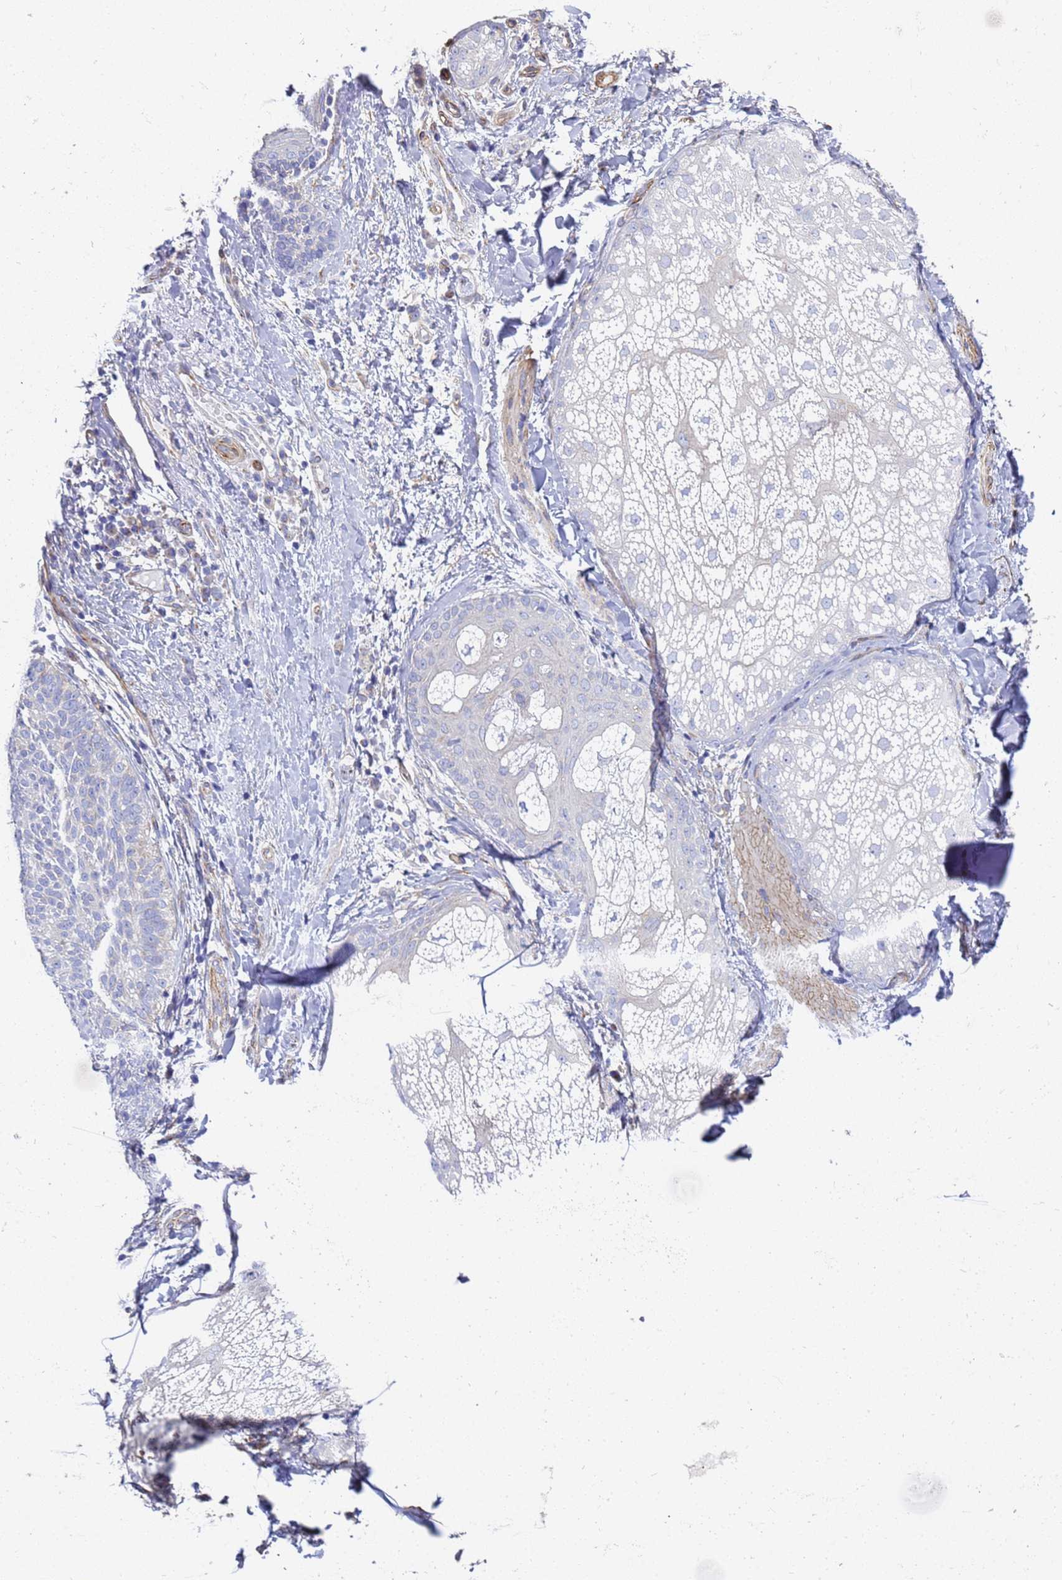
{"staining": {"intensity": "negative", "quantity": "none", "location": "none"}, "tissue": "skin cancer", "cell_type": "Tumor cells", "image_type": "cancer", "snomed": [{"axis": "morphology", "description": "Basal cell carcinoma"}, {"axis": "topography", "description": "Skin"}], "caption": "An immunohistochemistry image of basal cell carcinoma (skin) is shown. There is no staining in tumor cells of basal cell carcinoma (skin).", "gene": "TUBB1", "patient": {"sex": "male", "age": 85}}